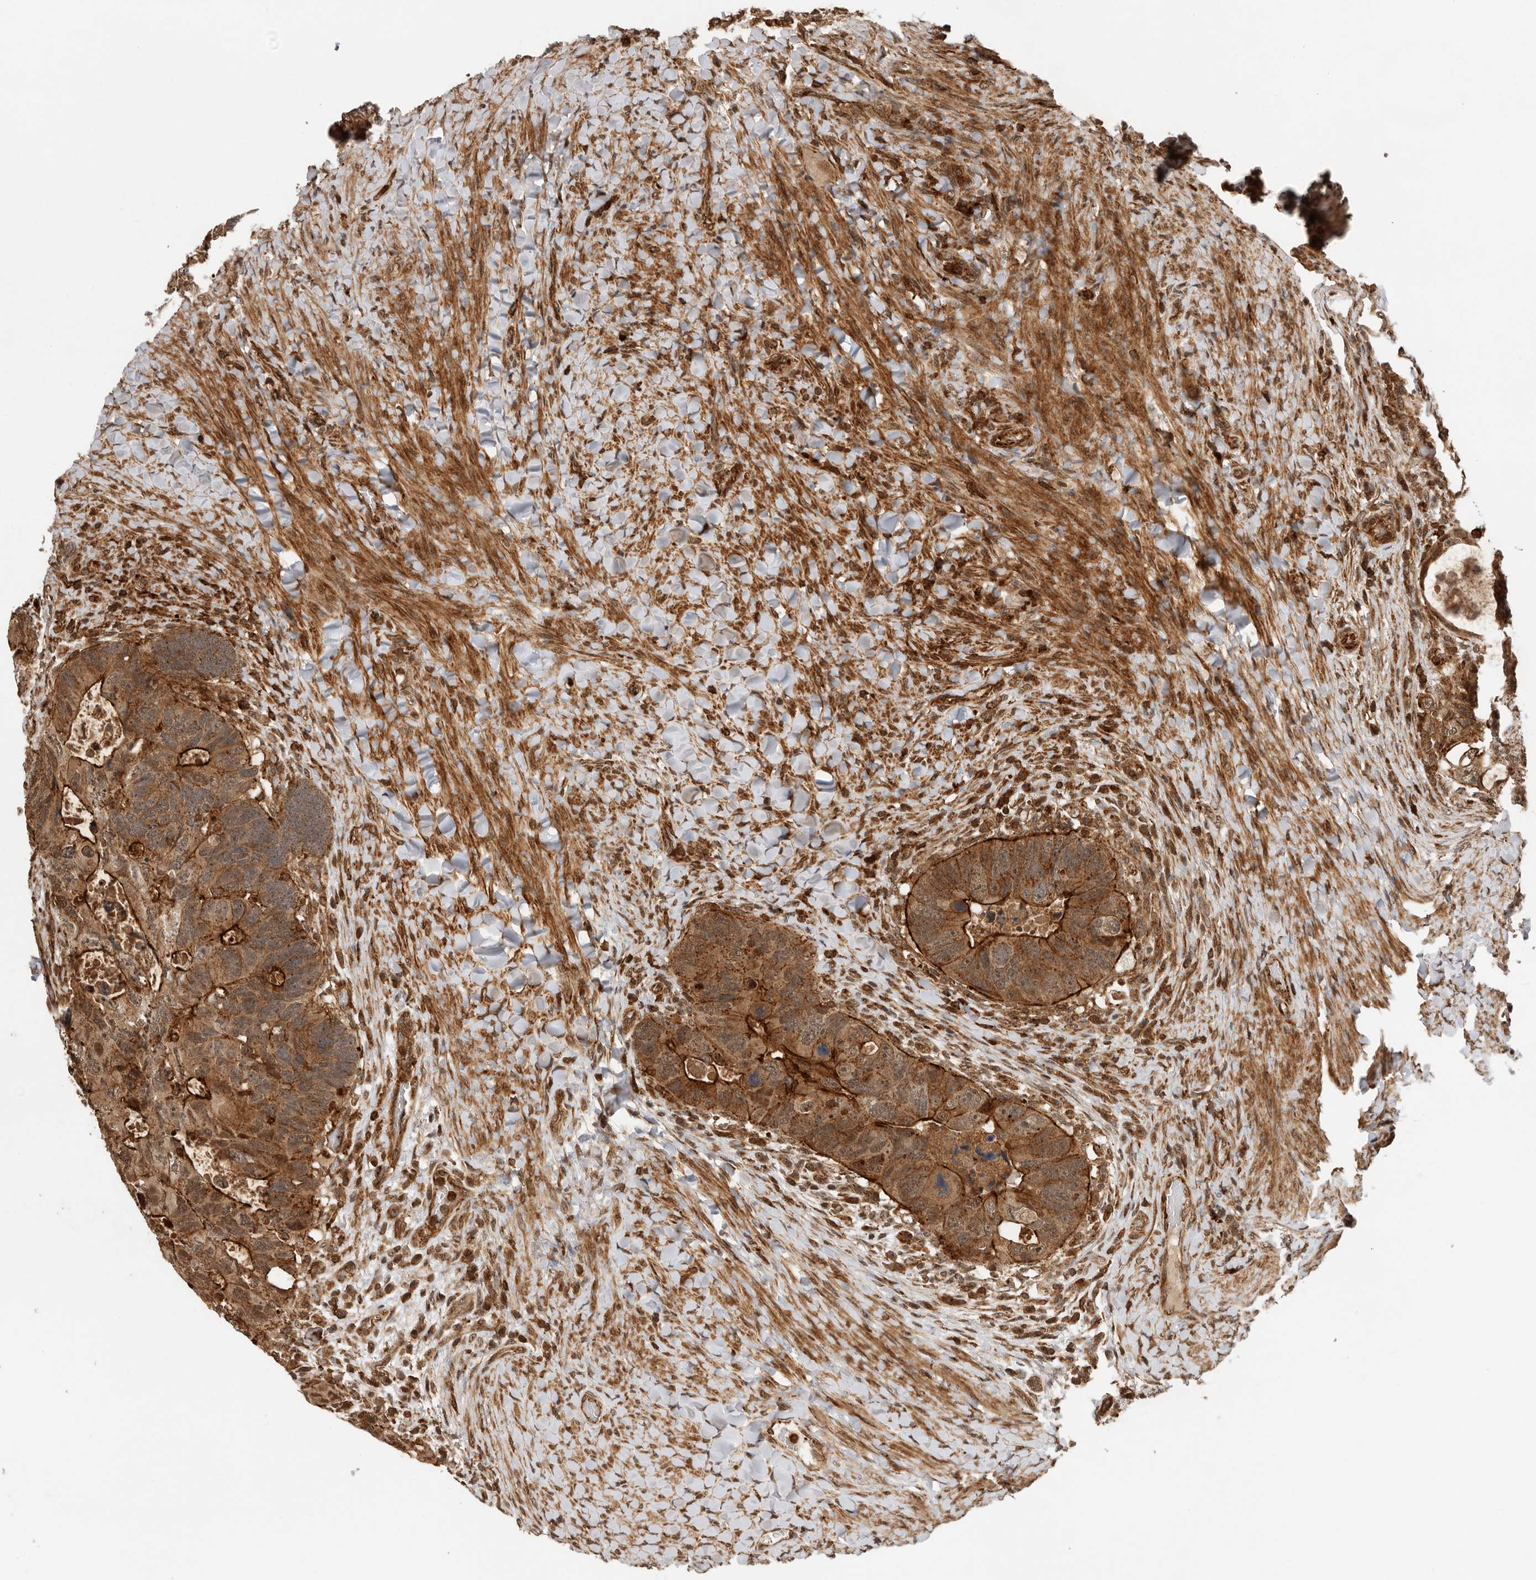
{"staining": {"intensity": "strong", "quantity": ">75%", "location": "cytoplasmic/membranous,nuclear"}, "tissue": "colorectal cancer", "cell_type": "Tumor cells", "image_type": "cancer", "snomed": [{"axis": "morphology", "description": "Adenocarcinoma, NOS"}, {"axis": "topography", "description": "Rectum"}], "caption": "Immunohistochemistry (IHC) micrograph of neoplastic tissue: colorectal cancer (adenocarcinoma) stained using immunohistochemistry (IHC) demonstrates high levels of strong protein expression localized specifically in the cytoplasmic/membranous and nuclear of tumor cells, appearing as a cytoplasmic/membranous and nuclear brown color.", "gene": "RNF157", "patient": {"sex": "male", "age": 59}}